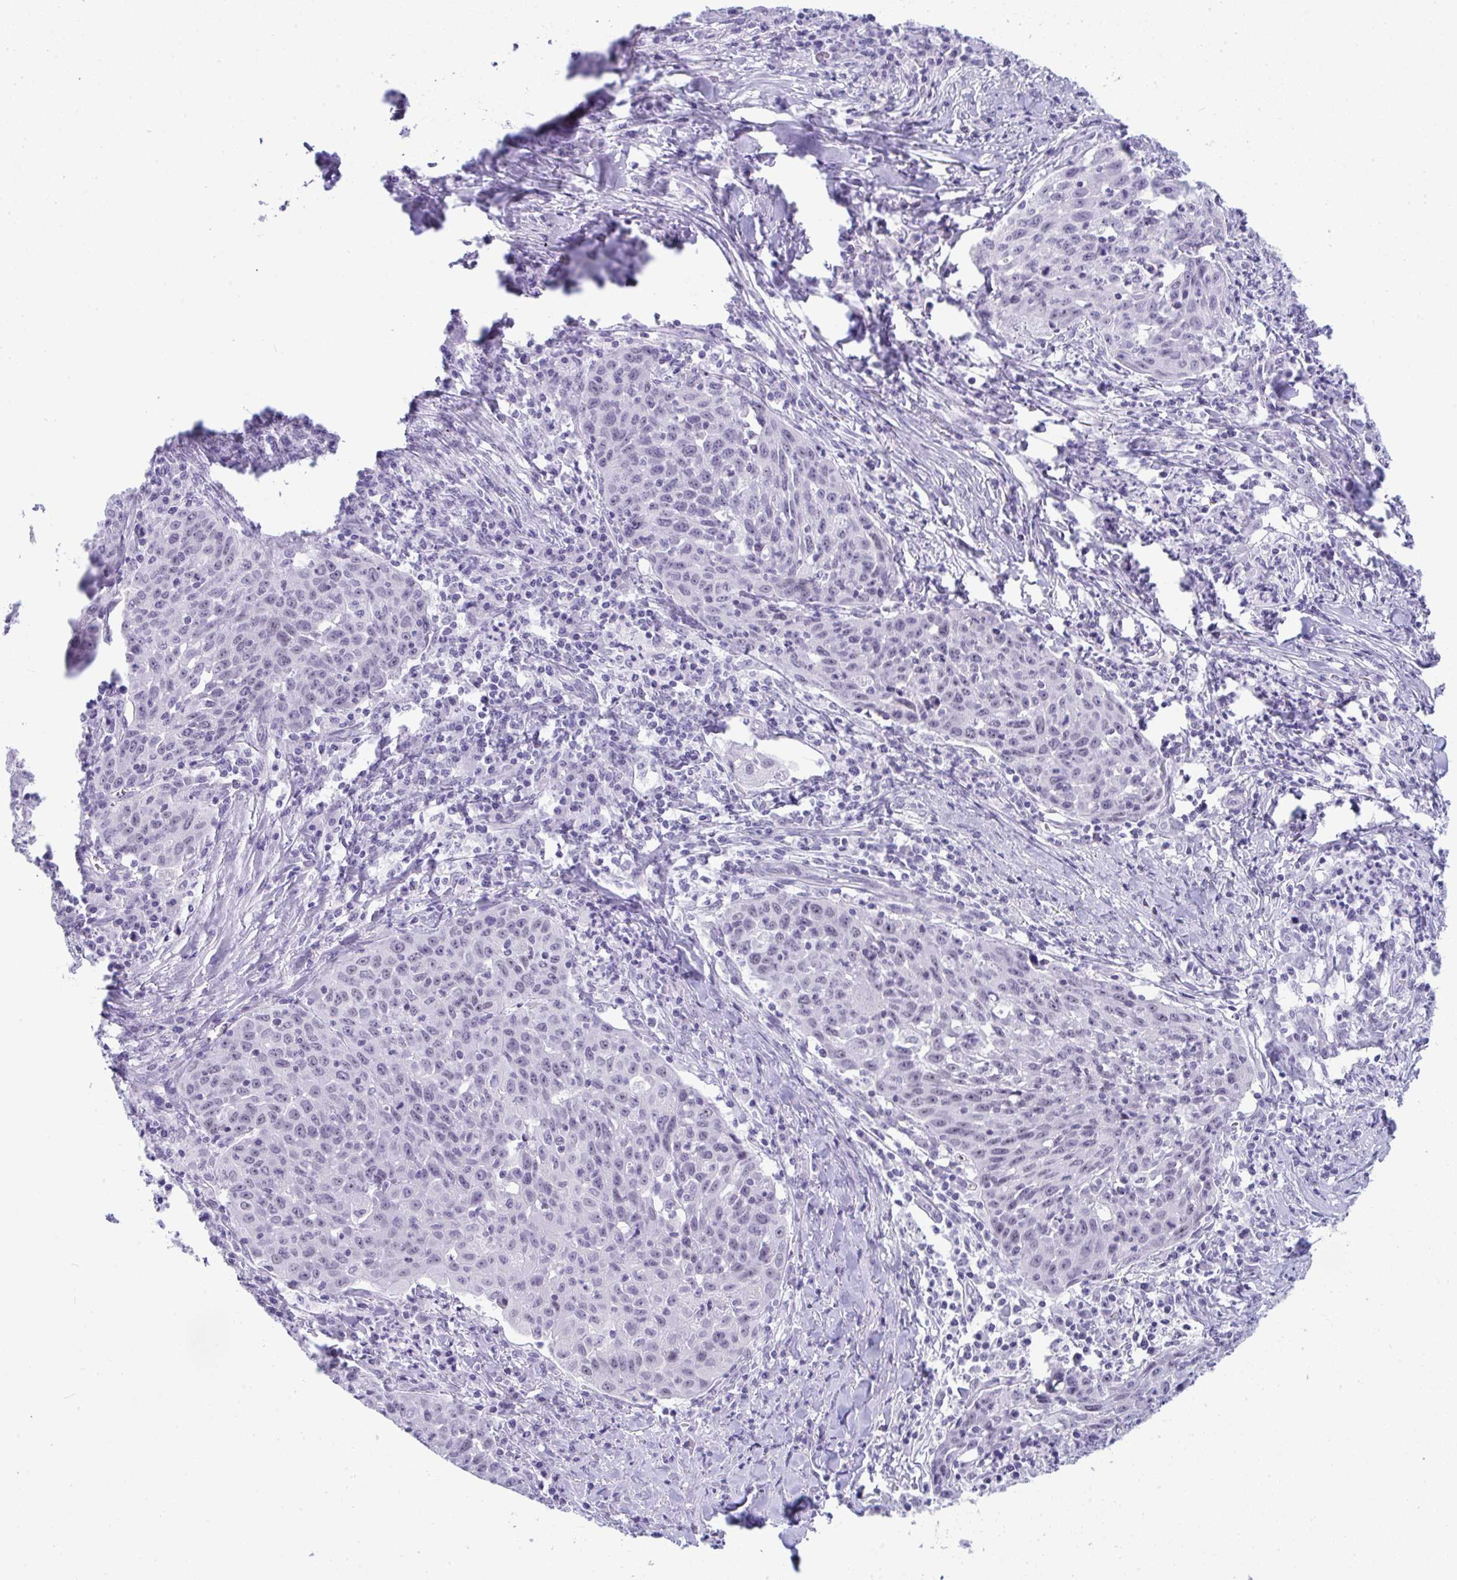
{"staining": {"intensity": "negative", "quantity": "none", "location": "none"}, "tissue": "lung cancer", "cell_type": "Tumor cells", "image_type": "cancer", "snomed": [{"axis": "morphology", "description": "Squamous cell carcinoma, NOS"}, {"axis": "morphology", "description": "Squamous cell carcinoma, metastatic, NOS"}, {"axis": "topography", "description": "Bronchus"}, {"axis": "topography", "description": "Lung"}], "caption": "A photomicrograph of human lung cancer is negative for staining in tumor cells. (DAB (3,3'-diaminobenzidine) immunohistochemistry, high magnification).", "gene": "CDK13", "patient": {"sex": "male", "age": 62}}